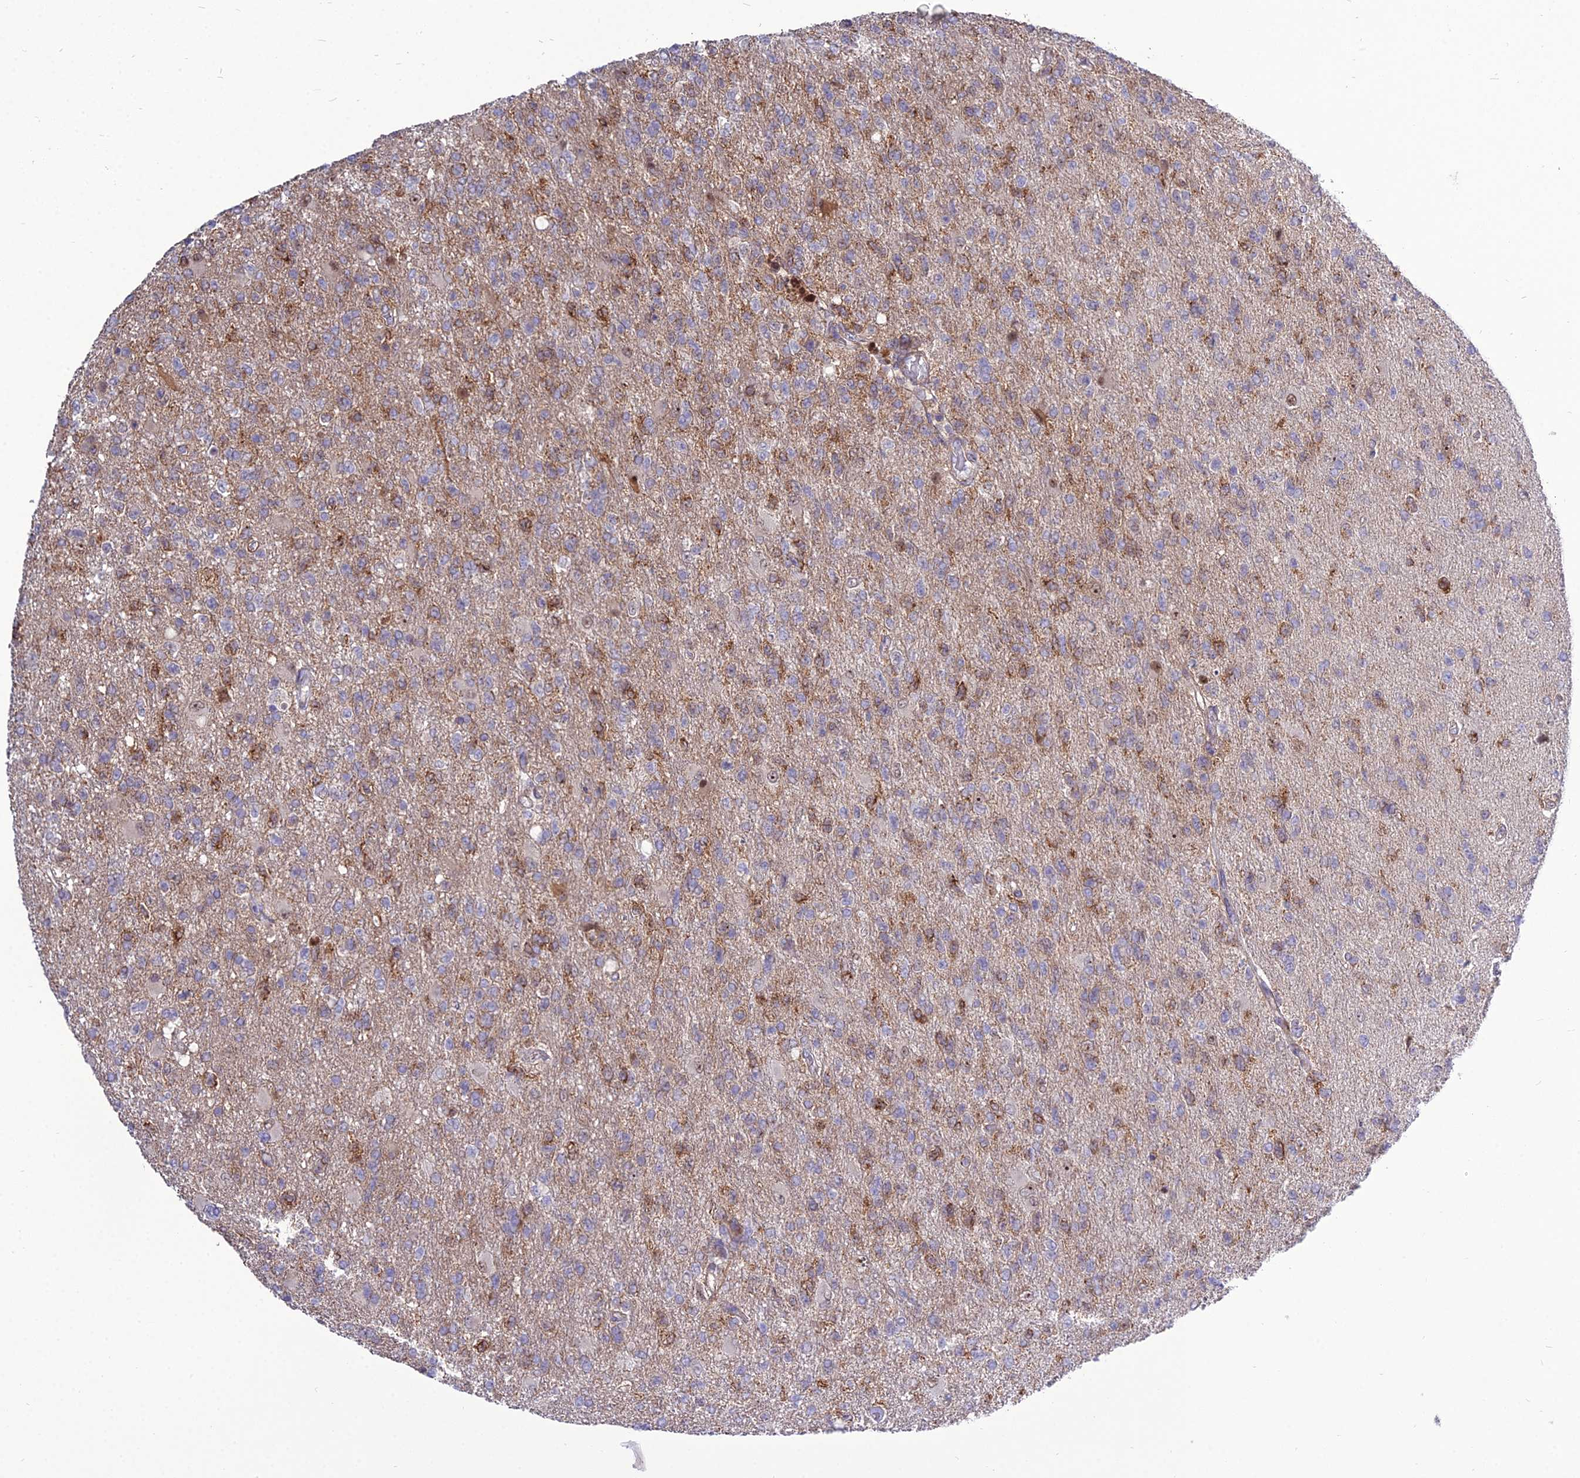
{"staining": {"intensity": "moderate", "quantity": "<25%", "location": "cytoplasmic/membranous"}, "tissue": "glioma", "cell_type": "Tumor cells", "image_type": "cancer", "snomed": [{"axis": "morphology", "description": "Glioma, malignant, High grade"}, {"axis": "topography", "description": "Brain"}], "caption": "An image of malignant glioma (high-grade) stained for a protein shows moderate cytoplasmic/membranous brown staining in tumor cells.", "gene": "TSPYL2", "patient": {"sex": "male", "age": 56}}